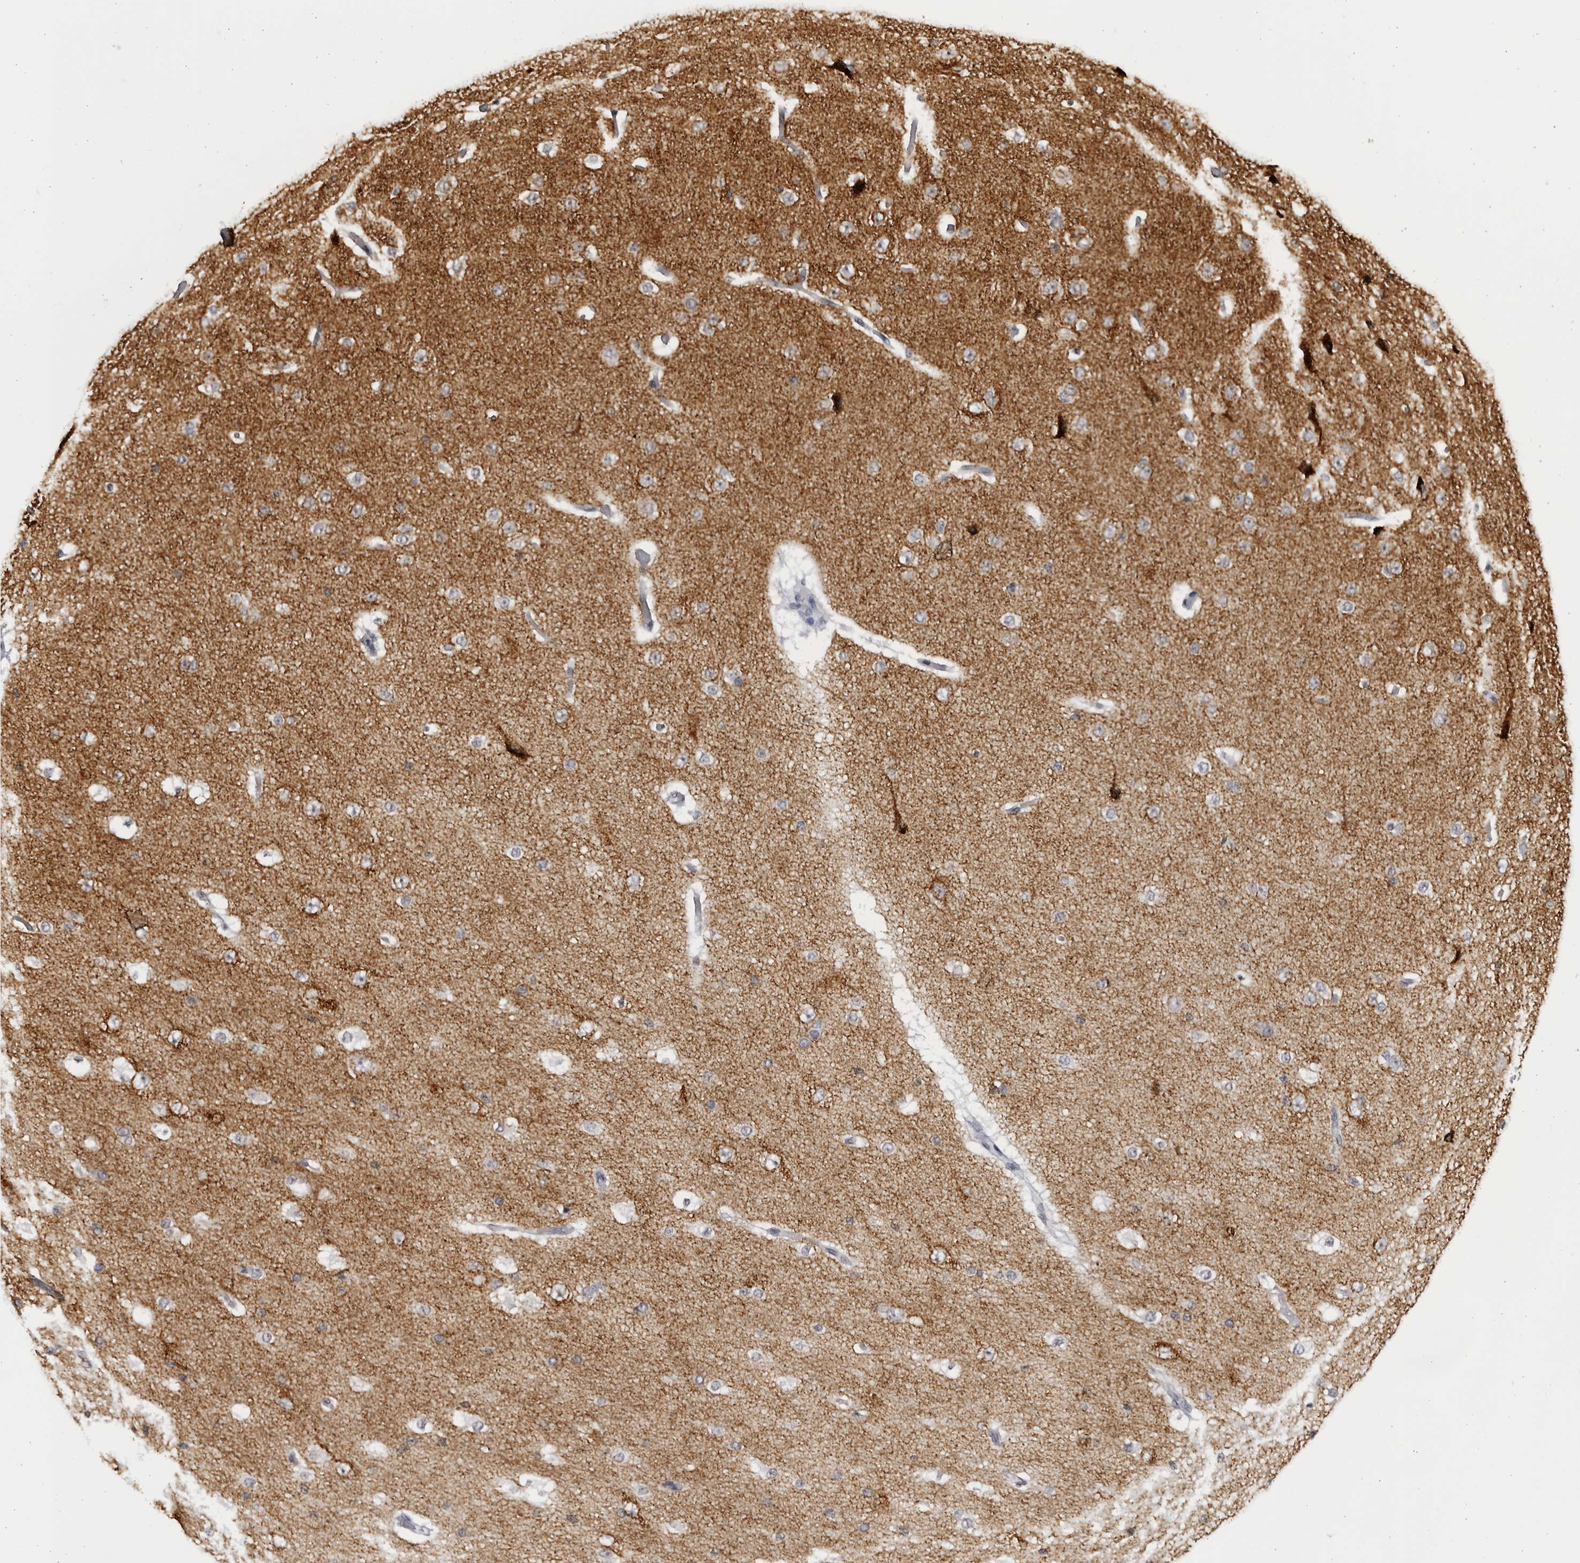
{"staining": {"intensity": "negative", "quantity": "none", "location": "none"}, "tissue": "cerebral cortex", "cell_type": "Endothelial cells", "image_type": "normal", "snomed": [{"axis": "morphology", "description": "Normal tissue, NOS"}, {"axis": "morphology", "description": "Developmental malformation"}, {"axis": "topography", "description": "Cerebral cortex"}], "caption": "Histopathology image shows no protein staining in endothelial cells of normal cerebral cortex. Nuclei are stained in blue.", "gene": "SLC25A22", "patient": {"sex": "female", "age": 30}}